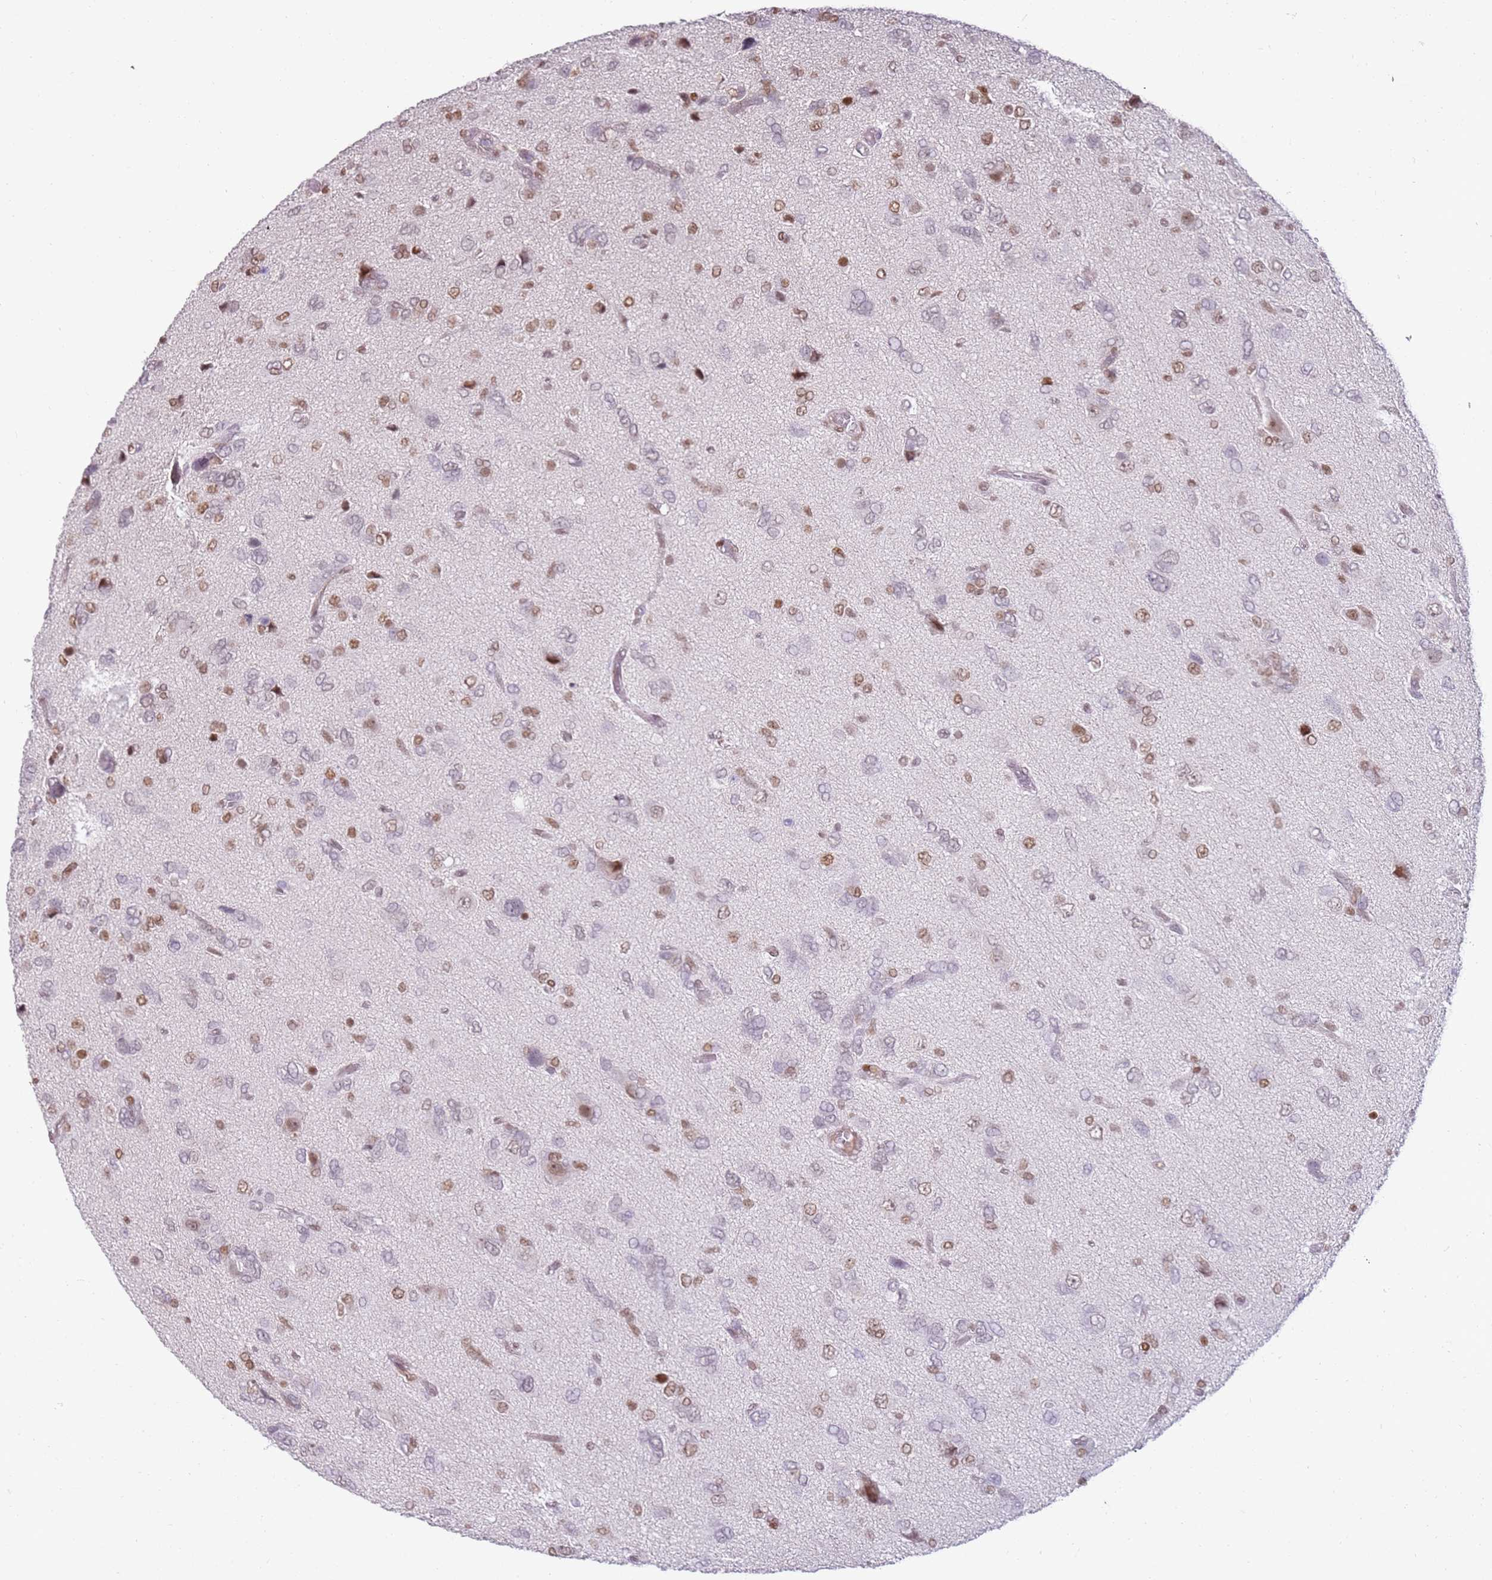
{"staining": {"intensity": "moderate", "quantity": "25%-75%", "location": "nuclear"}, "tissue": "glioma", "cell_type": "Tumor cells", "image_type": "cancer", "snomed": [{"axis": "morphology", "description": "Glioma, malignant, High grade"}, {"axis": "topography", "description": "Brain"}], "caption": "Brown immunohistochemical staining in glioma shows moderate nuclear expression in approximately 25%-75% of tumor cells.", "gene": "PHC2", "patient": {"sex": "female", "age": 59}}